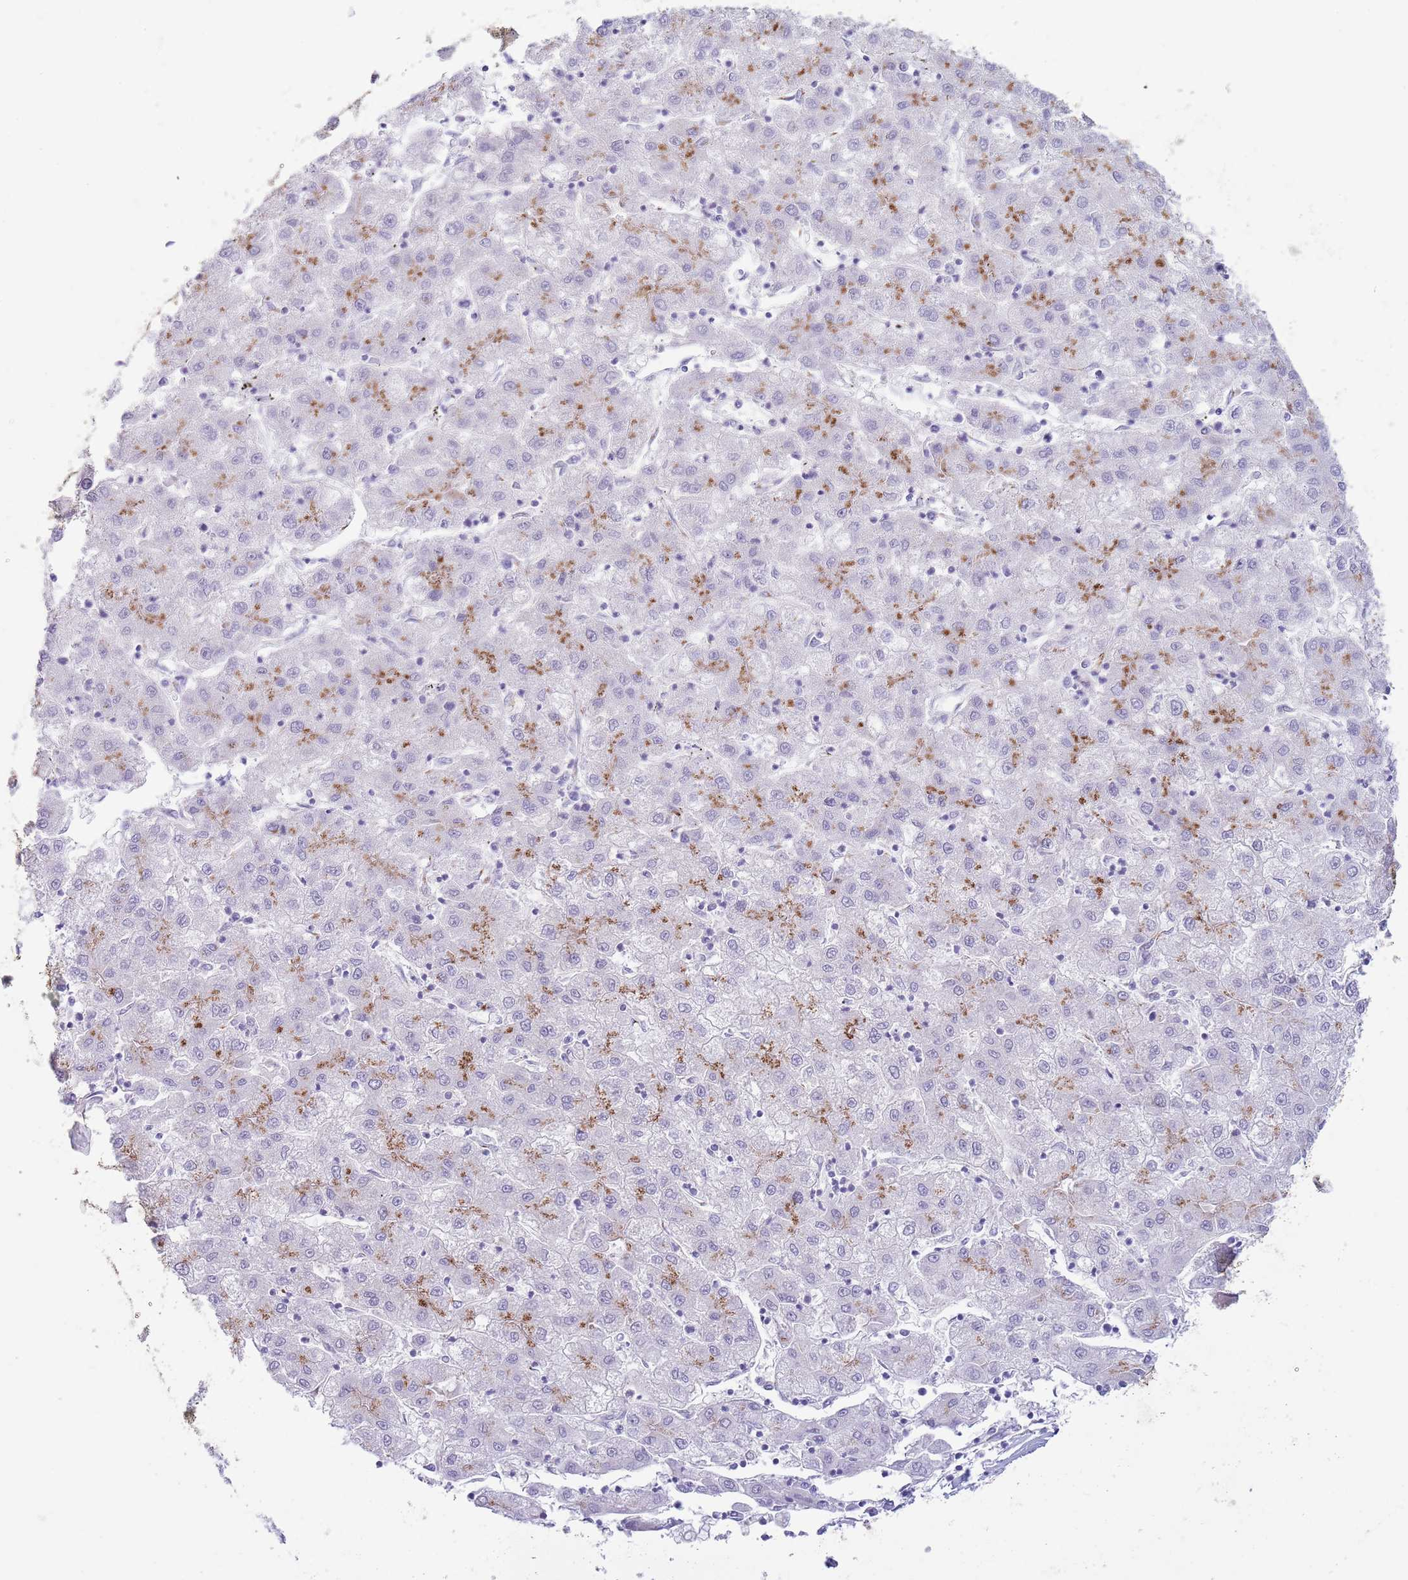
{"staining": {"intensity": "moderate", "quantity": "25%-75%", "location": "cytoplasmic/membranous"}, "tissue": "liver cancer", "cell_type": "Tumor cells", "image_type": "cancer", "snomed": [{"axis": "morphology", "description": "Carcinoma, Hepatocellular, NOS"}, {"axis": "topography", "description": "Liver"}], "caption": "A histopathology image of human hepatocellular carcinoma (liver) stained for a protein exhibits moderate cytoplasmic/membranous brown staining in tumor cells. The staining is performed using DAB brown chromogen to label protein expression. The nuclei are counter-stained blue using hematoxylin.", "gene": "C20orf96", "patient": {"sex": "male", "age": 72}}